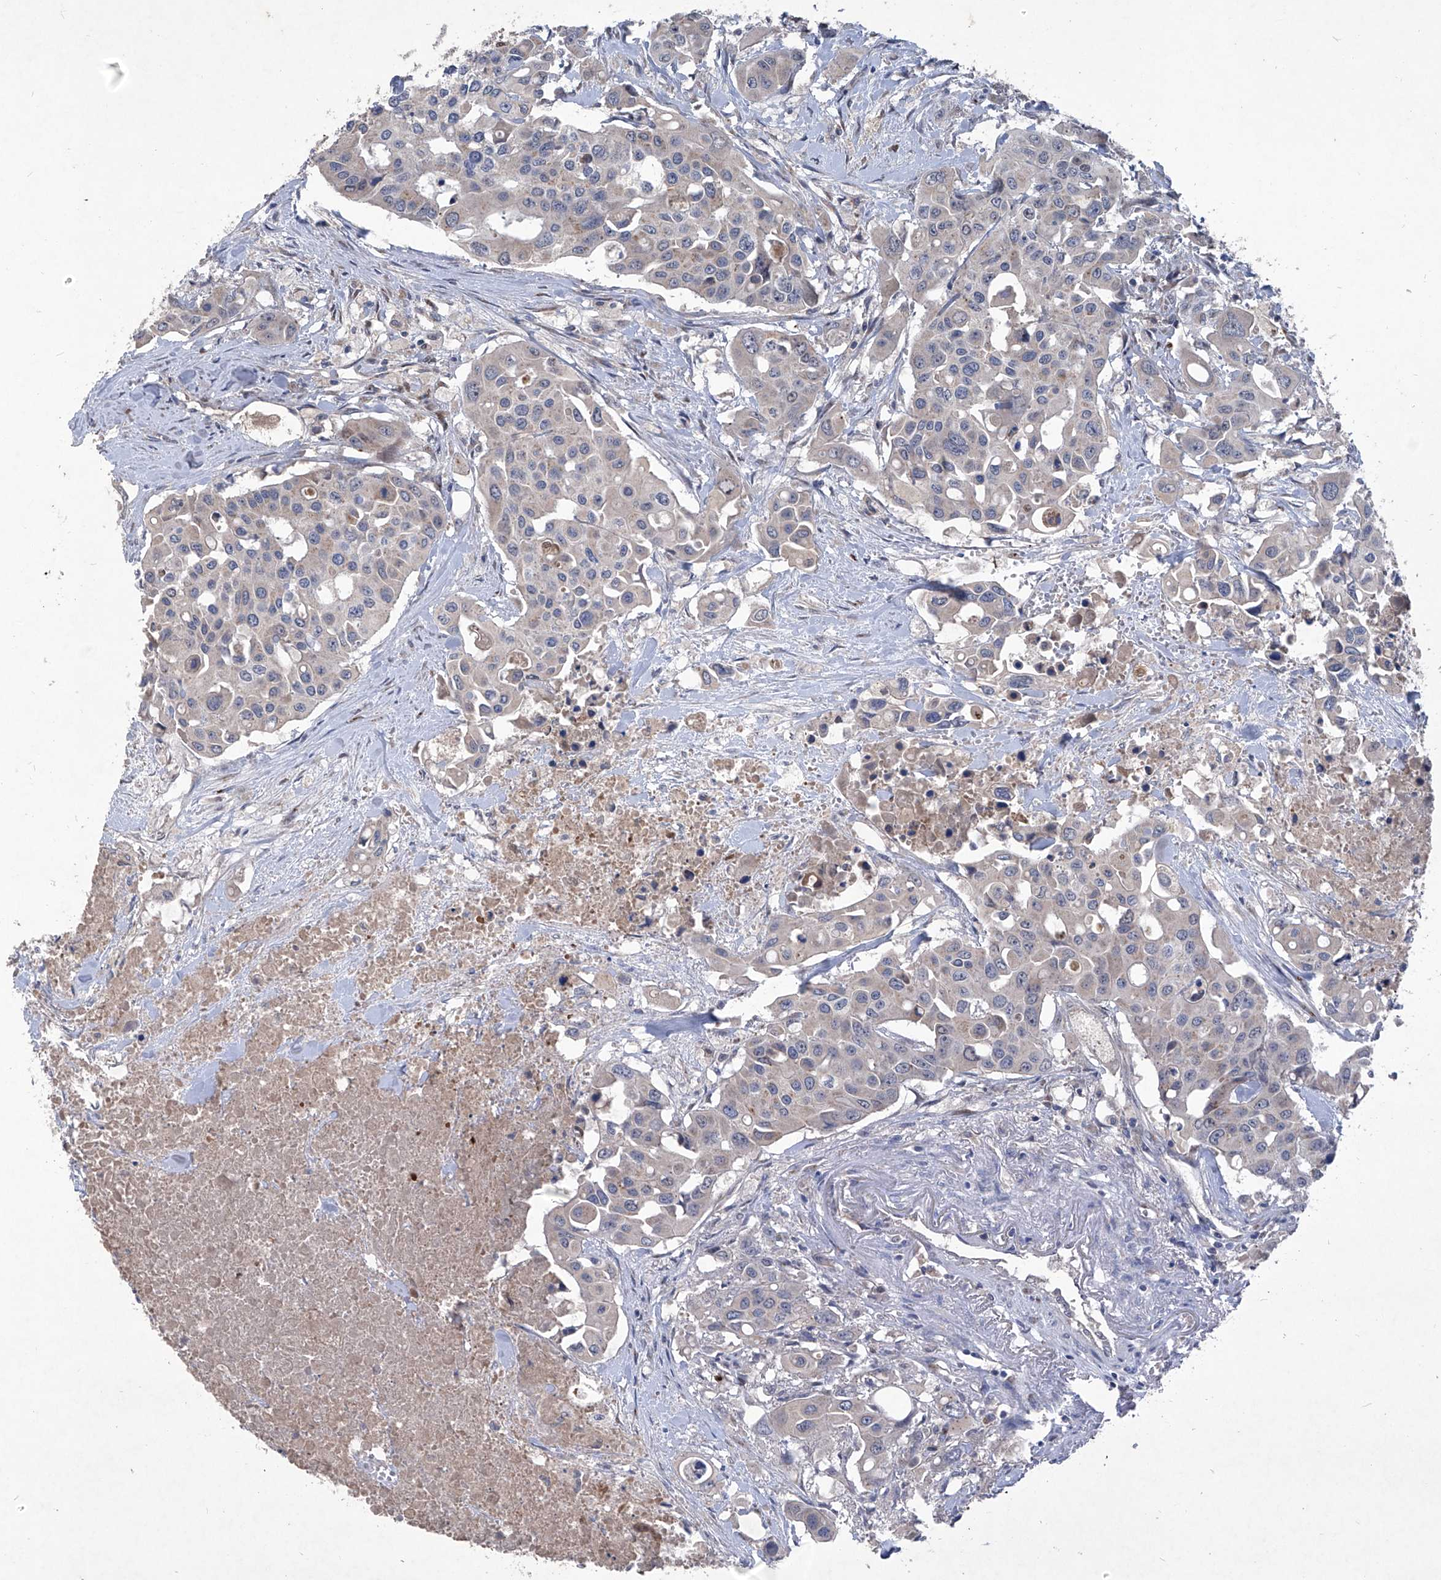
{"staining": {"intensity": "negative", "quantity": "none", "location": "none"}, "tissue": "colorectal cancer", "cell_type": "Tumor cells", "image_type": "cancer", "snomed": [{"axis": "morphology", "description": "Adenocarcinoma, NOS"}, {"axis": "topography", "description": "Colon"}], "caption": "Colorectal cancer was stained to show a protein in brown. There is no significant expression in tumor cells.", "gene": "PCSK5", "patient": {"sex": "male", "age": 77}}